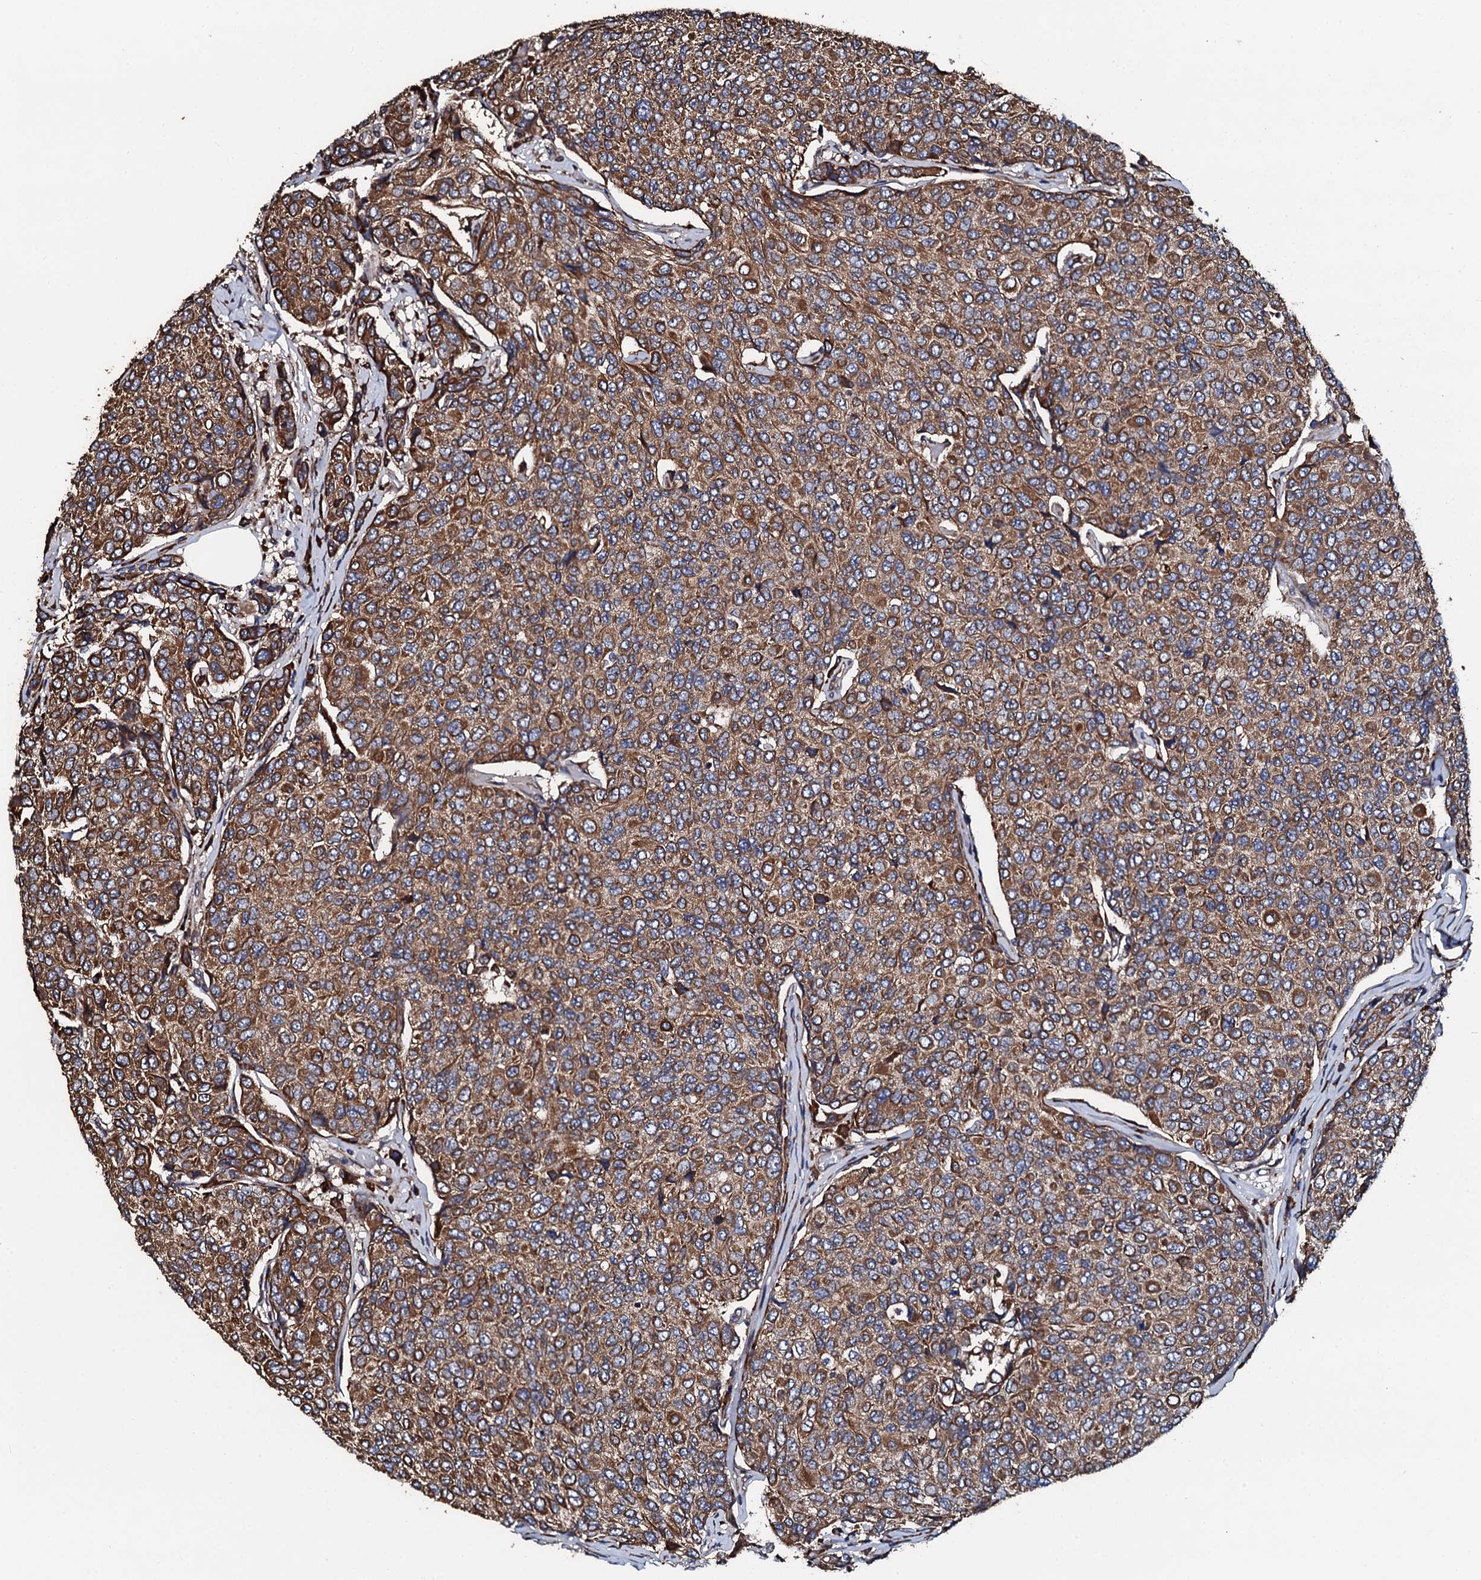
{"staining": {"intensity": "strong", "quantity": ">75%", "location": "cytoplasmic/membranous"}, "tissue": "breast cancer", "cell_type": "Tumor cells", "image_type": "cancer", "snomed": [{"axis": "morphology", "description": "Duct carcinoma"}, {"axis": "topography", "description": "Breast"}], "caption": "Immunohistochemistry histopathology image of breast infiltrating ductal carcinoma stained for a protein (brown), which demonstrates high levels of strong cytoplasmic/membranous positivity in approximately >75% of tumor cells.", "gene": "CKAP5", "patient": {"sex": "female", "age": 55}}